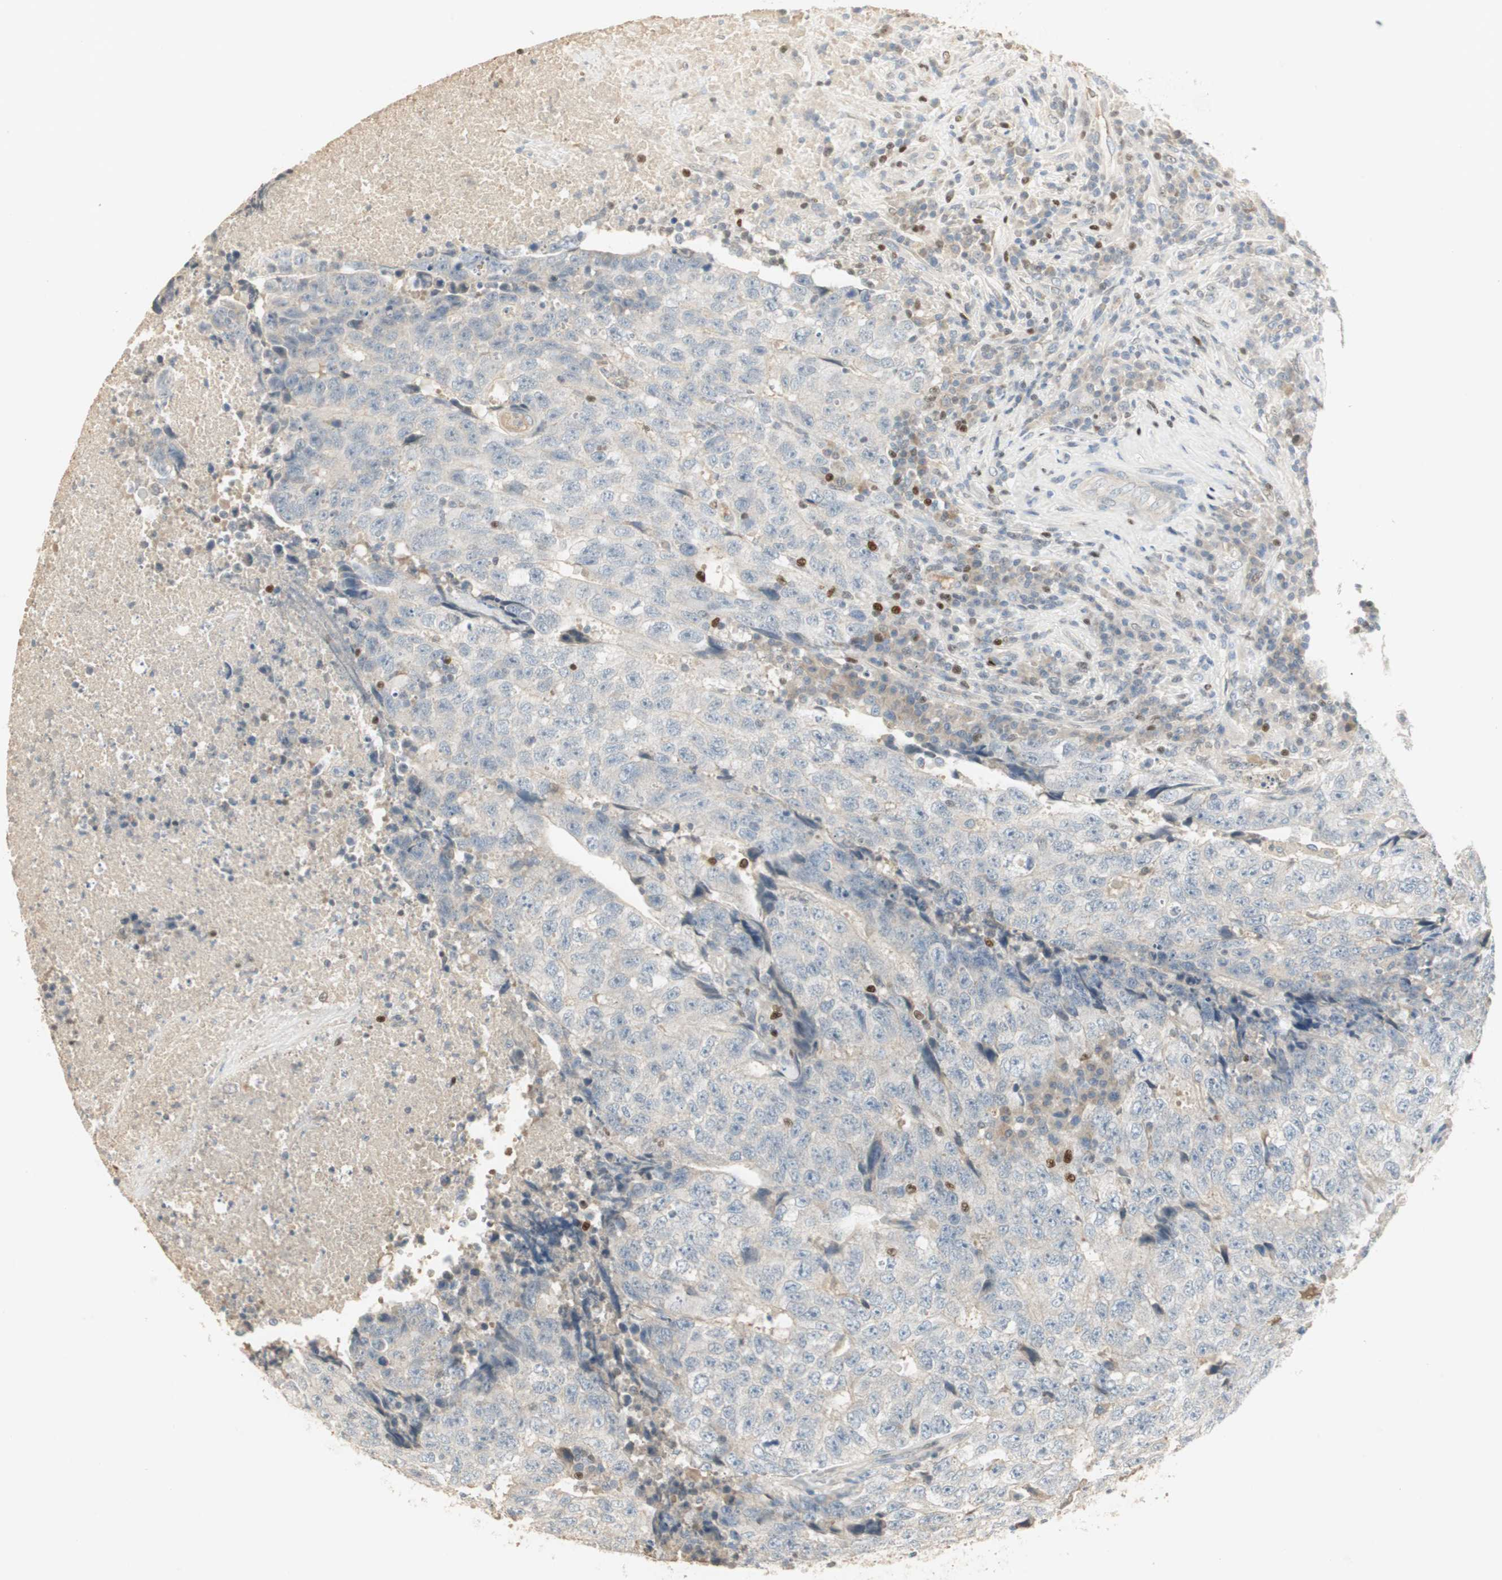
{"staining": {"intensity": "negative", "quantity": "none", "location": "none"}, "tissue": "testis cancer", "cell_type": "Tumor cells", "image_type": "cancer", "snomed": [{"axis": "morphology", "description": "Necrosis, NOS"}, {"axis": "morphology", "description": "Carcinoma, Embryonal, NOS"}, {"axis": "topography", "description": "Testis"}], "caption": "An immunohistochemistry image of embryonal carcinoma (testis) is shown. There is no staining in tumor cells of embryonal carcinoma (testis). The staining is performed using DAB (3,3'-diaminobenzidine) brown chromogen with nuclei counter-stained in using hematoxylin.", "gene": "RUNX2", "patient": {"sex": "male", "age": 19}}